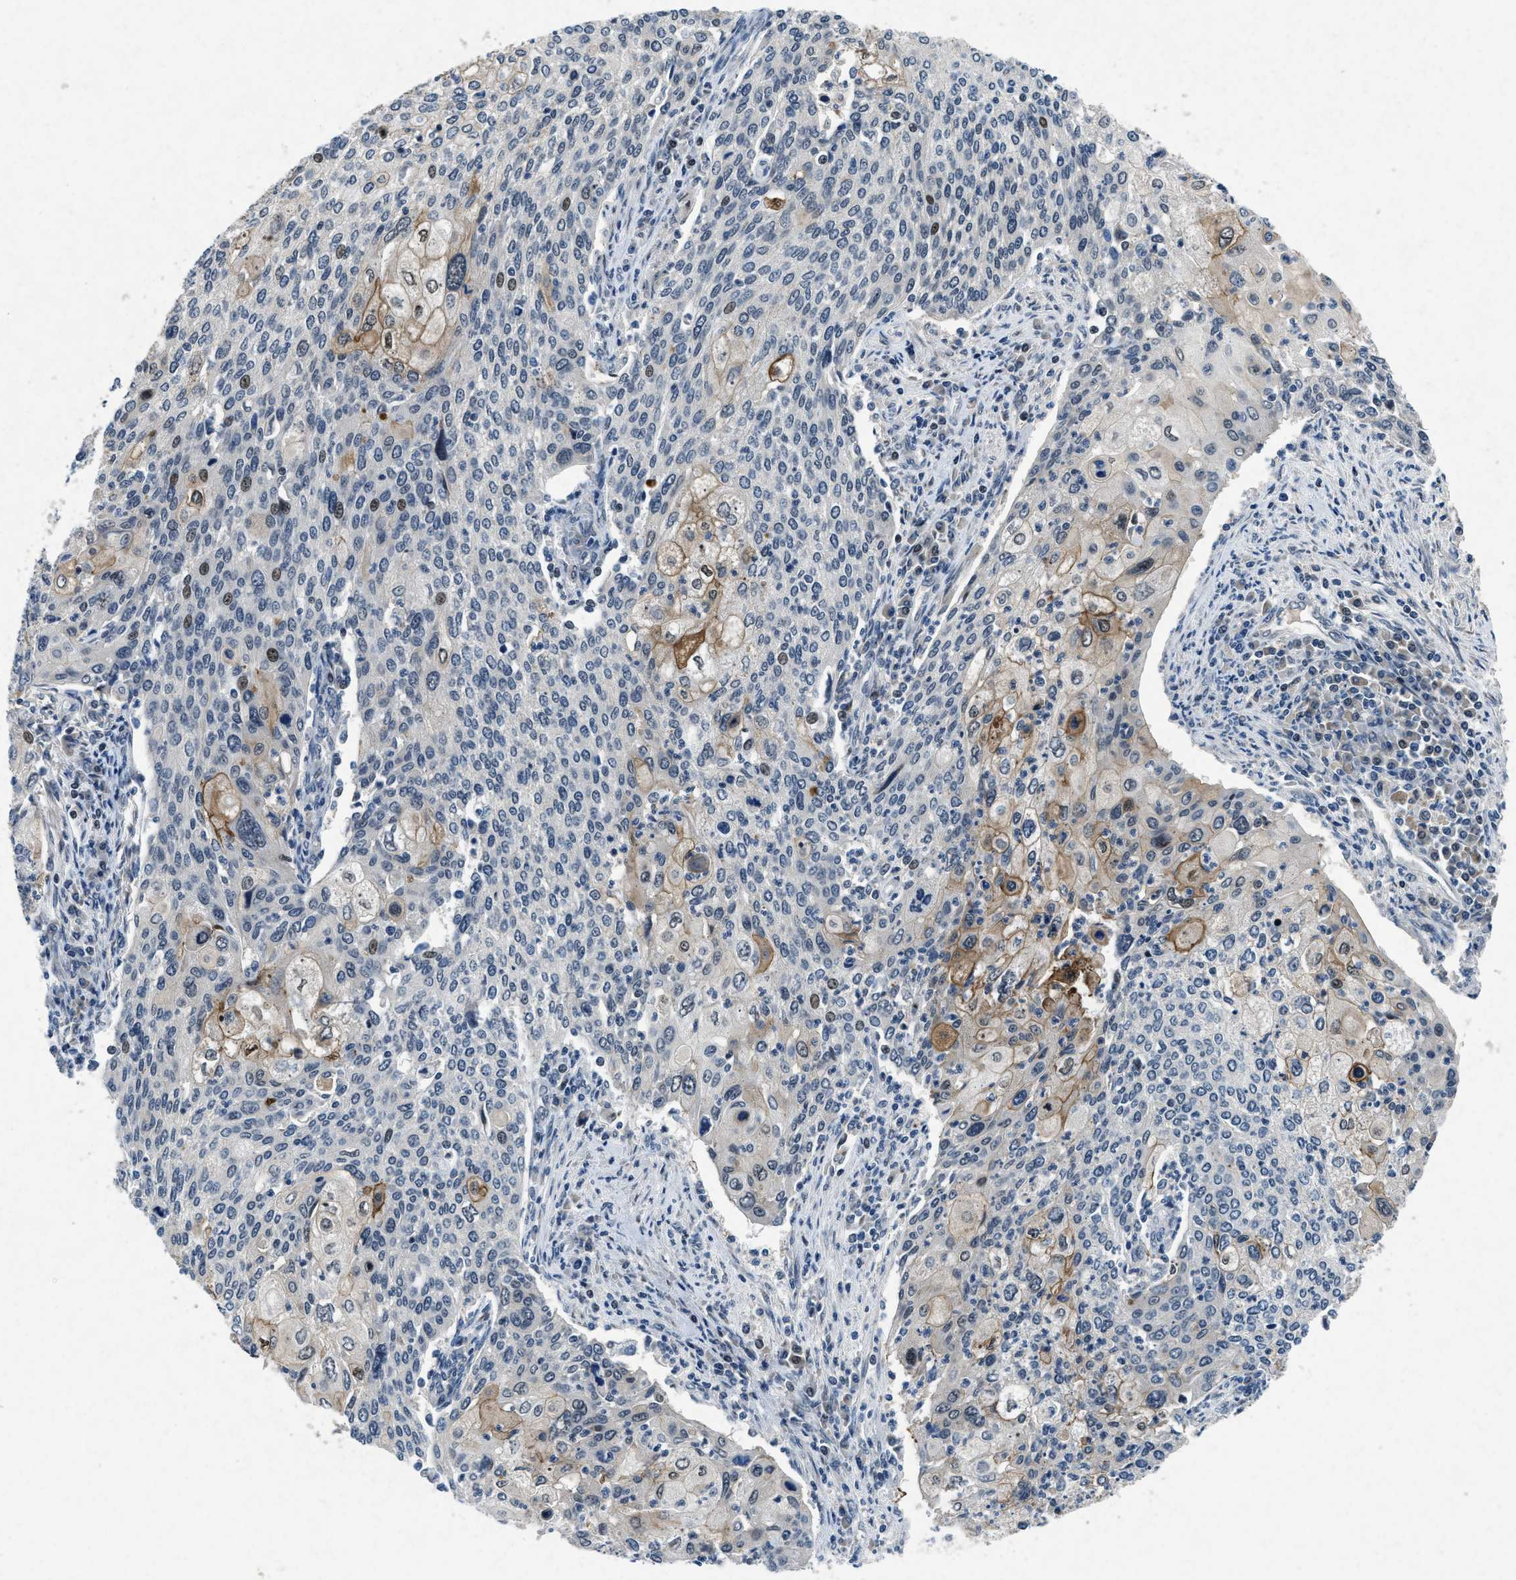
{"staining": {"intensity": "moderate", "quantity": "<25%", "location": "cytoplasmic/membranous"}, "tissue": "cervical cancer", "cell_type": "Tumor cells", "image_type": "cancer", "snomed": [{"axis": "morphology", "description": "Squamous cell carcinoma, NOS"}, {"axis": "topography", "description": "Cervix"}], "caption": "Protein expression analysis of cervical cancer (squamous cell carcinoma) shows moderate cytoplasmic/membranous positivity in about <25% of tumor cells. The protein of interest is shown in brown color, while the nuclei are stained blue.", "gene": "PHLDA1", "patient": {"sex": "female", "age": 40}}